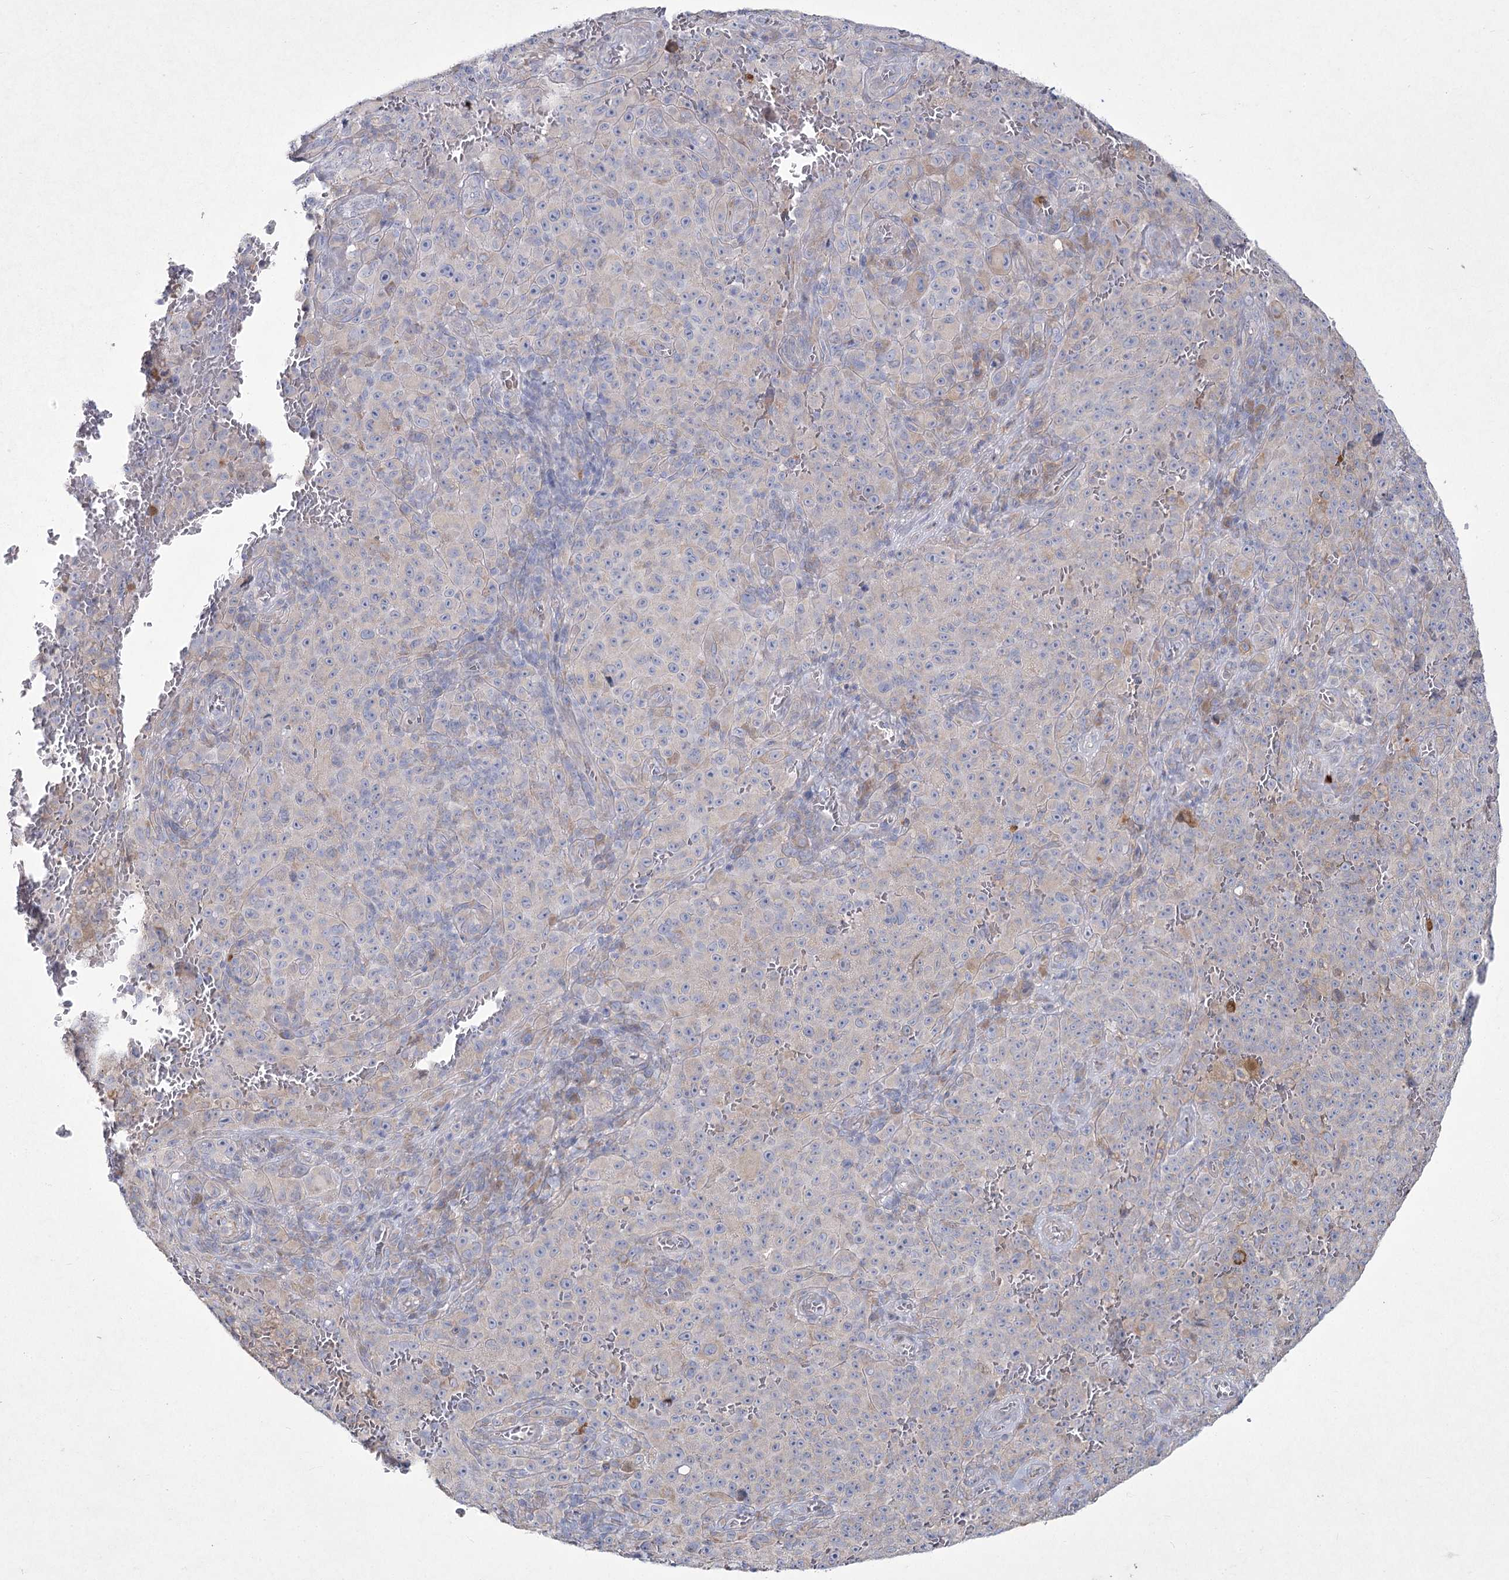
{"staining": {"intensity": "negative", "quantity": "none", "location": "none"}, "tissue": "melanoma", "cell_type": "Tumor cells", "image_type": "cancer", "snomed": [{"axis": "morphology", "description": "Malignant melanoma, NOS"}, {"axis": "topography", "description": "Skin"}], "caption": "Melanoma stained for a protein using IHC demonstrates no staining tumor cells.", "gene": "NIPAL4", "patient": {"sex": "female", "age": 82}}